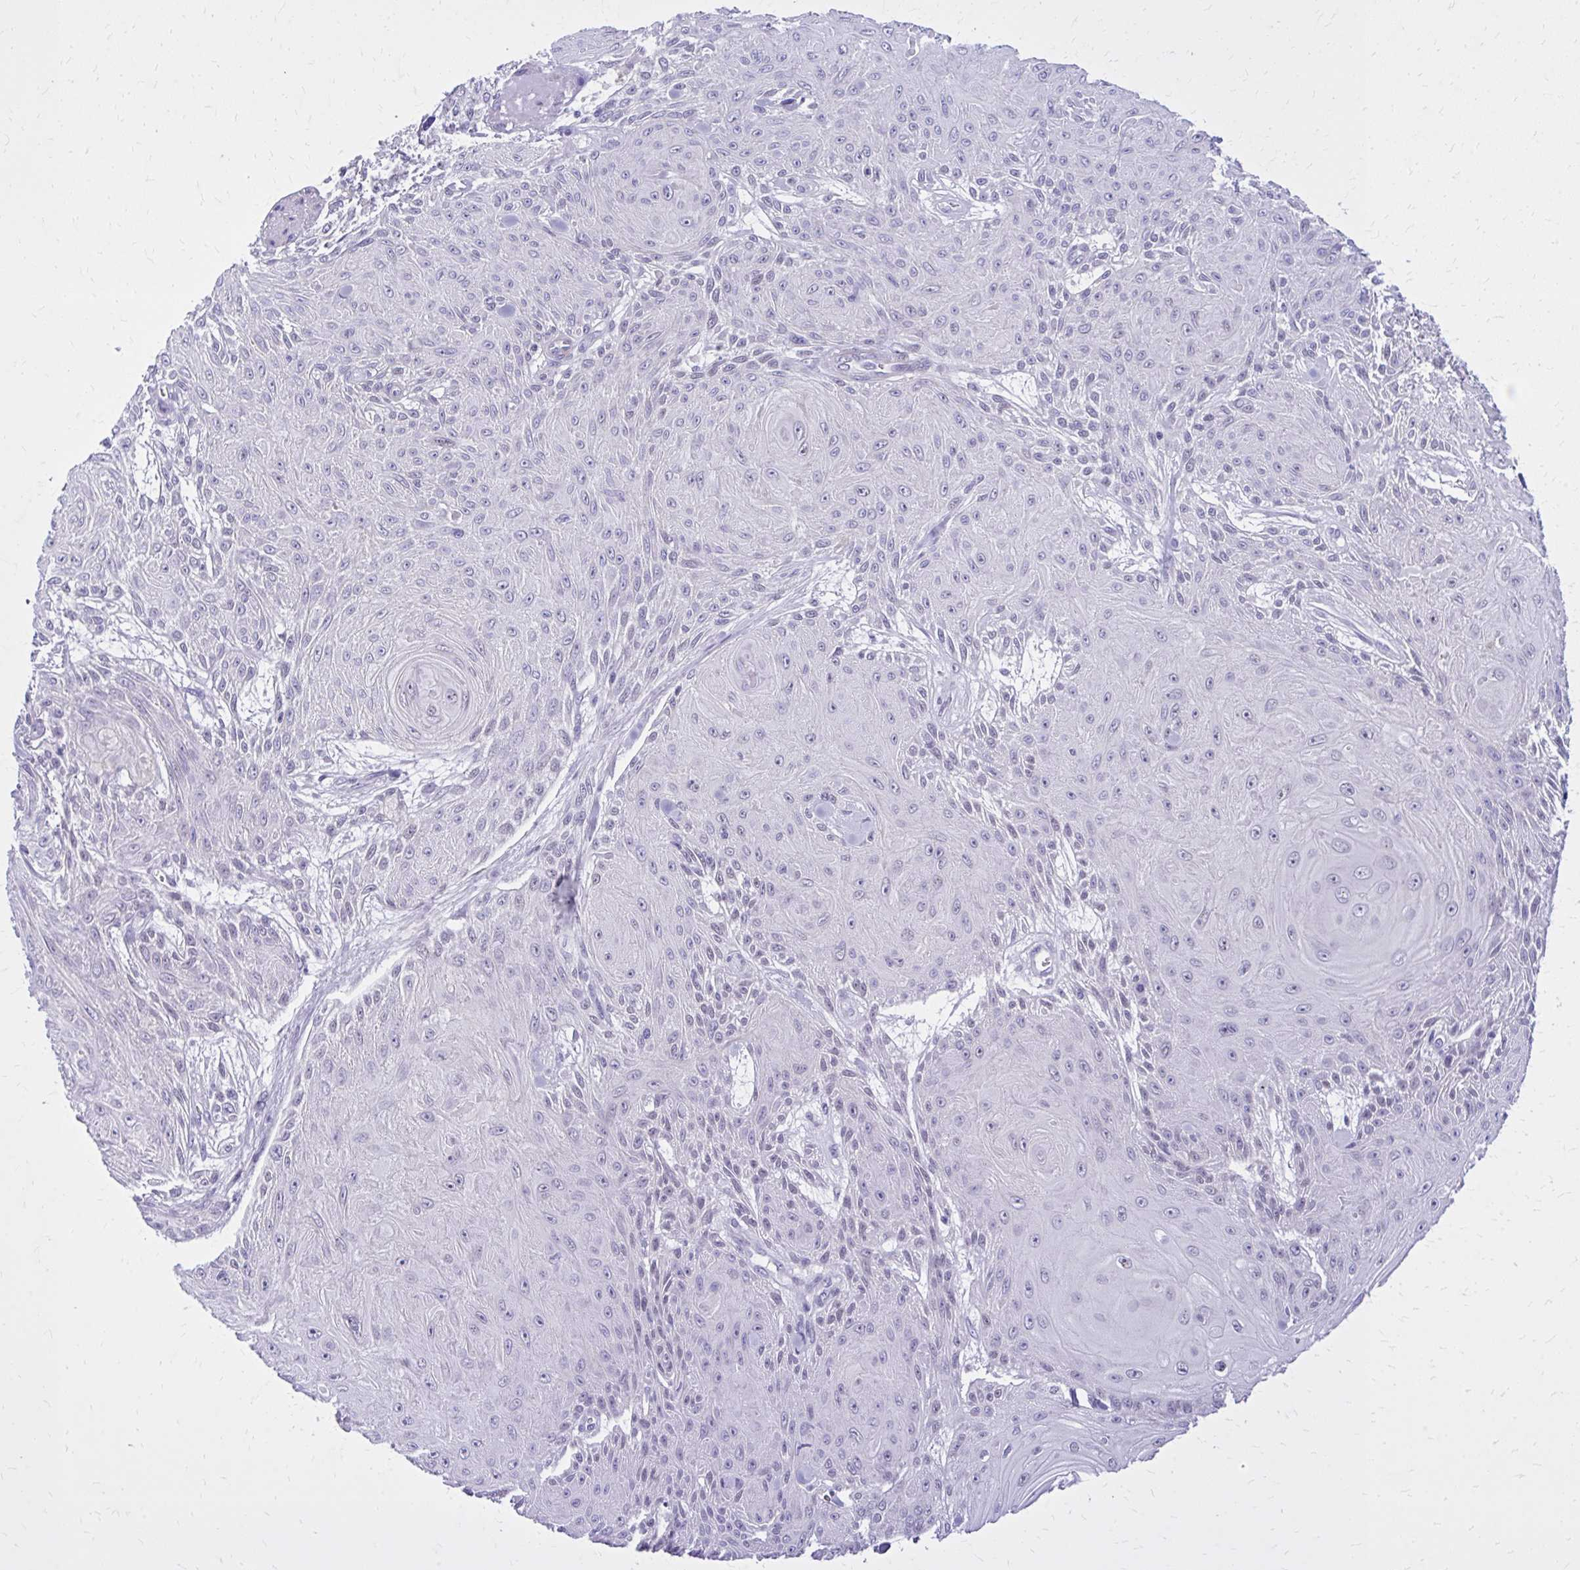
{"staining": {"intensity": "negative", "quantity": "none", "location": "none"}, "tissue": "skin cancer", "cell_type": "Tumor cells", "image_type": "cancer", "snomed": [{"axis": "morphology", "description": "Squamous cell carcinoma, NOS"}, {"axis": "topography", "description": "Skin"}], "caption": "This is an immunohistochemistry (IHC) histopathology image of human squamous cell carcinoma (skin). There is no expression in tumor cells.", "gene": "RASL11B", "patient": {"sex": "male", "age": 88}}